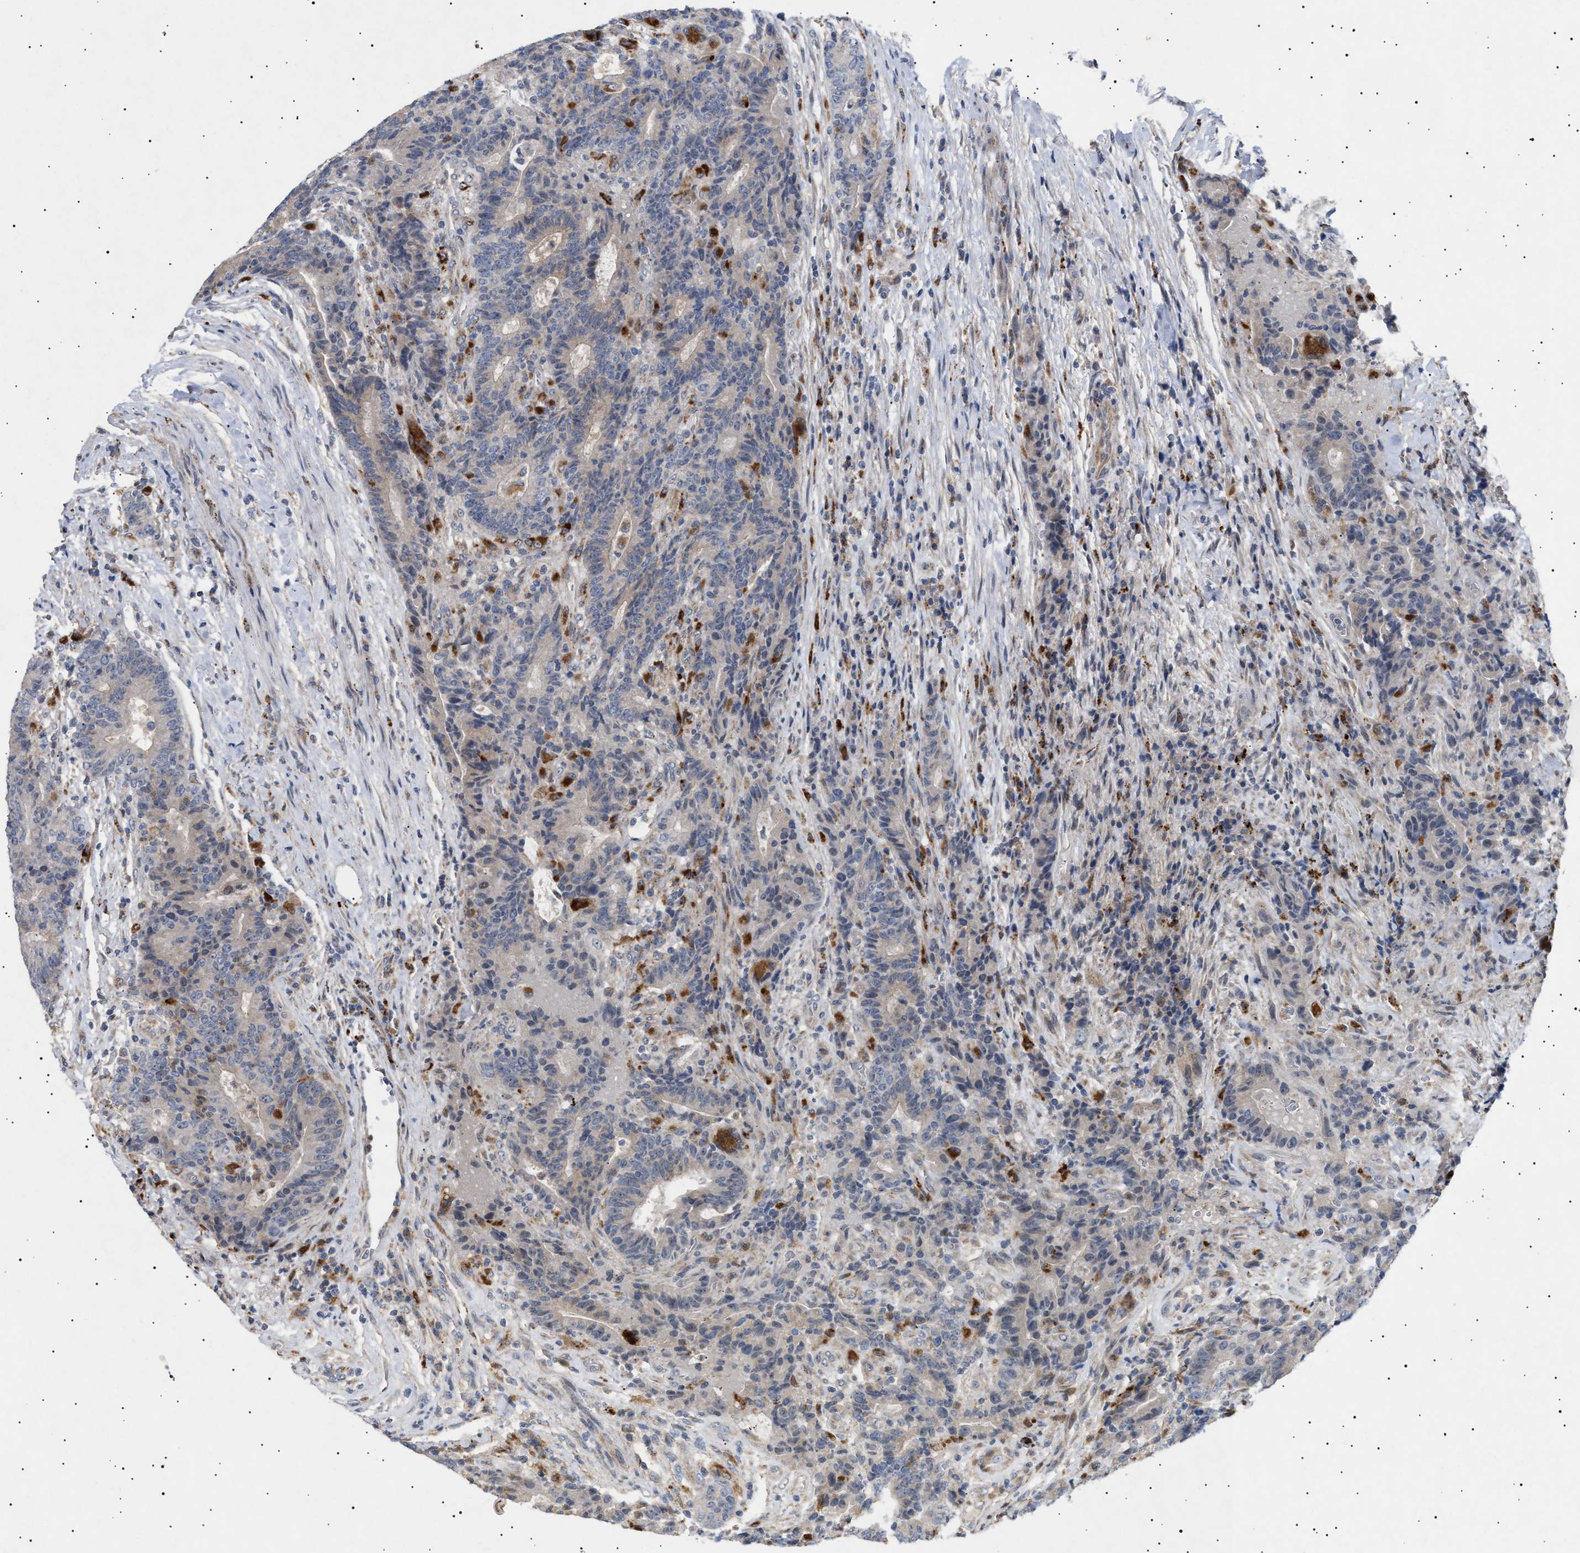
{"staining": {"intensity": "weak", "quantity": "<25%", "location": "cytoplasmic/membranous"}, "tissue": "colorectal cancer", "cell_type": "Tumor cells", "image_type": "cancer", "snomed": [{"axis": "morphology", "description": "Normal tissue, NOS"}, {"axis": "morphology", "description": "Adenocarcinoma, NOS"}, {"axis": "topography", "description": "Colon"}], "caption": "This is an immunohistochemistry image of human adenocarcinoma (colorectal). There is no staining in tumor cells.", "gene": "SIRT5", "patient": {"sex": "female", "age": 75}}